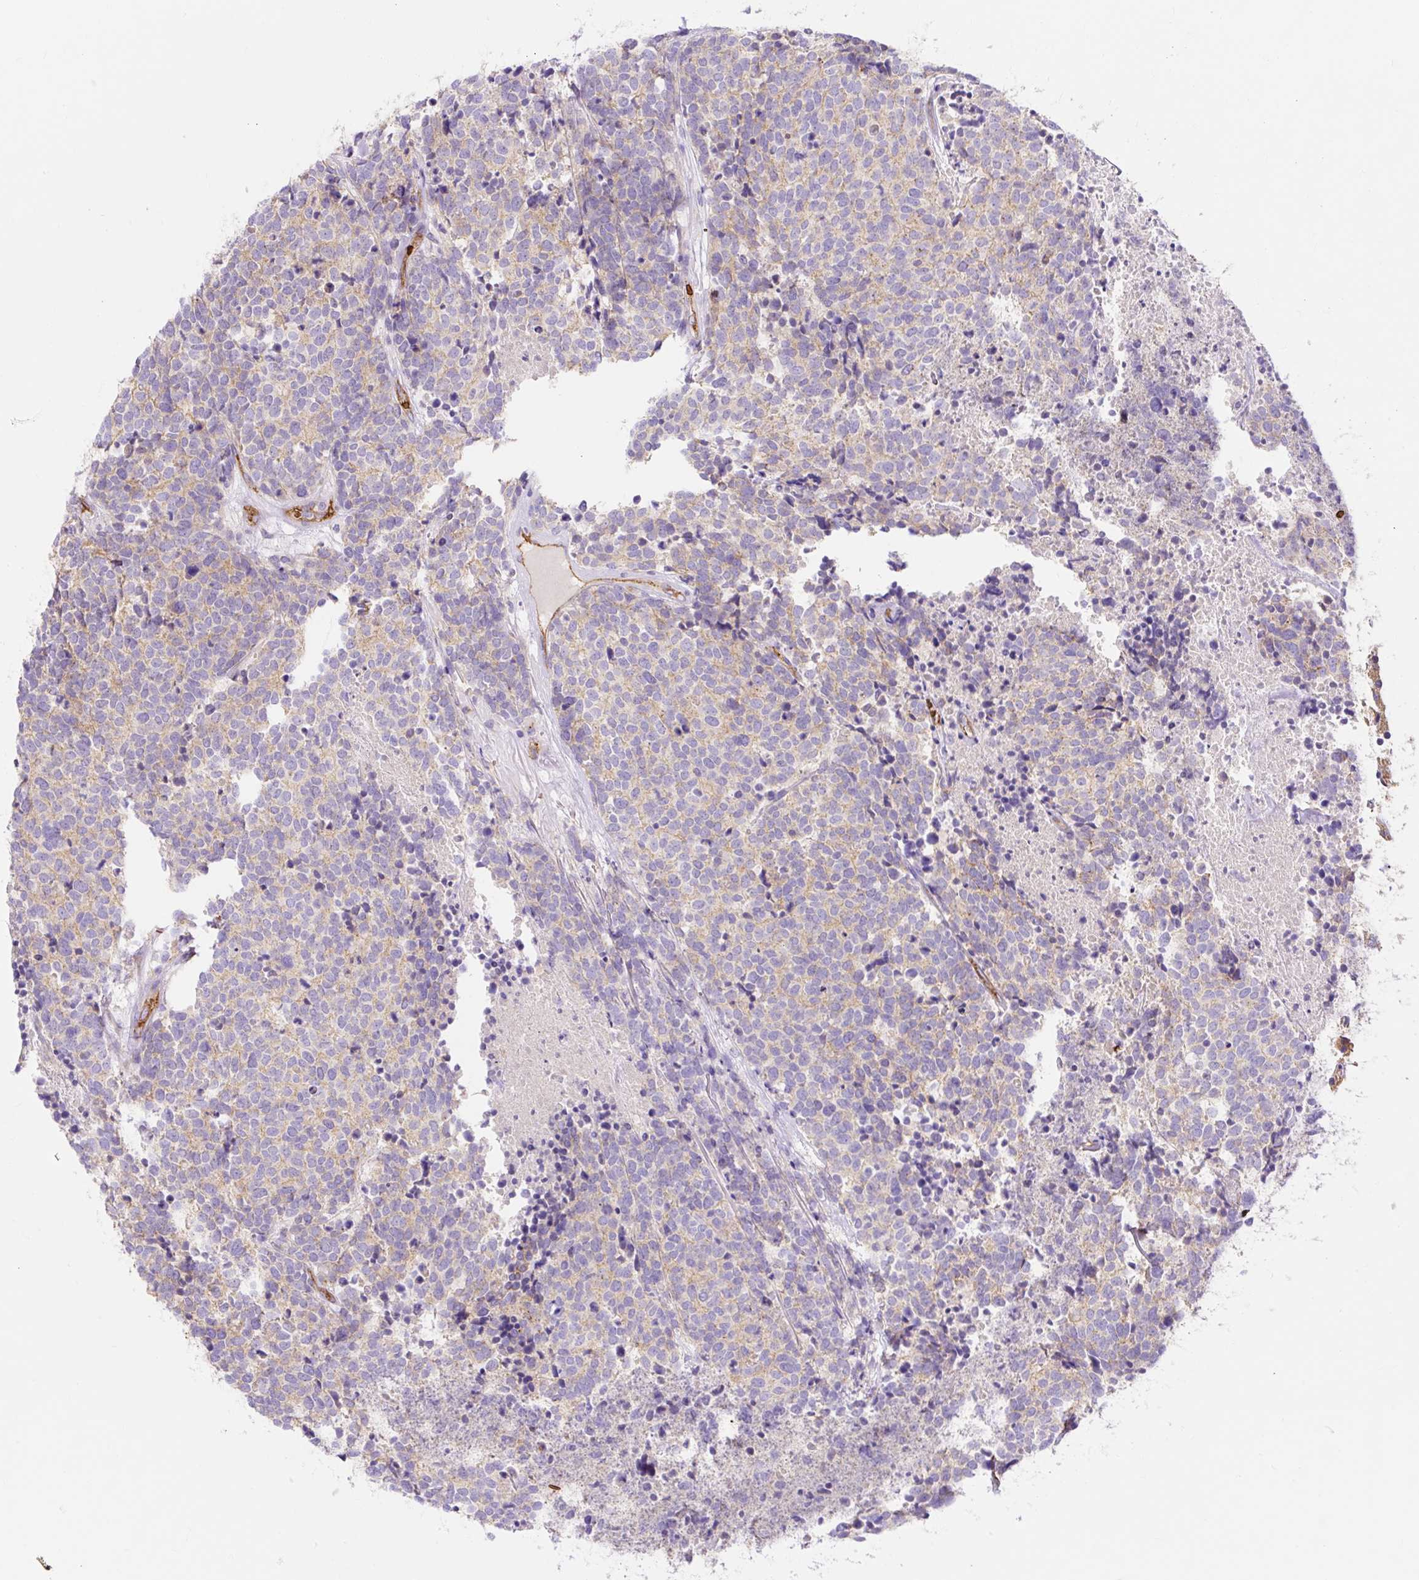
{"staining": {"intensity": "weak", "quantity": "25%-75%", "location": "cytoplasmic/membranous"}, "tissue": "carcinoid", "cell_type": "Tumor cells", "image_type": "cancer", "snomed": [{"axis": "morphology", "description": "Carcinoid, malignant, NOS"}, {"axis": "topography", "description": "Skin"}], "caption": "This photomicrograph reveals malignant carcinoid stained with immunohistochemistry (IHC) to label a protein in brown. The cytoplasmic/membranous of tumor cells show weak positivity for the protein. Nuclei are counter-stained blue.", "gene": "HIP1R", "patient": {"sex": "female", "age": 79}}